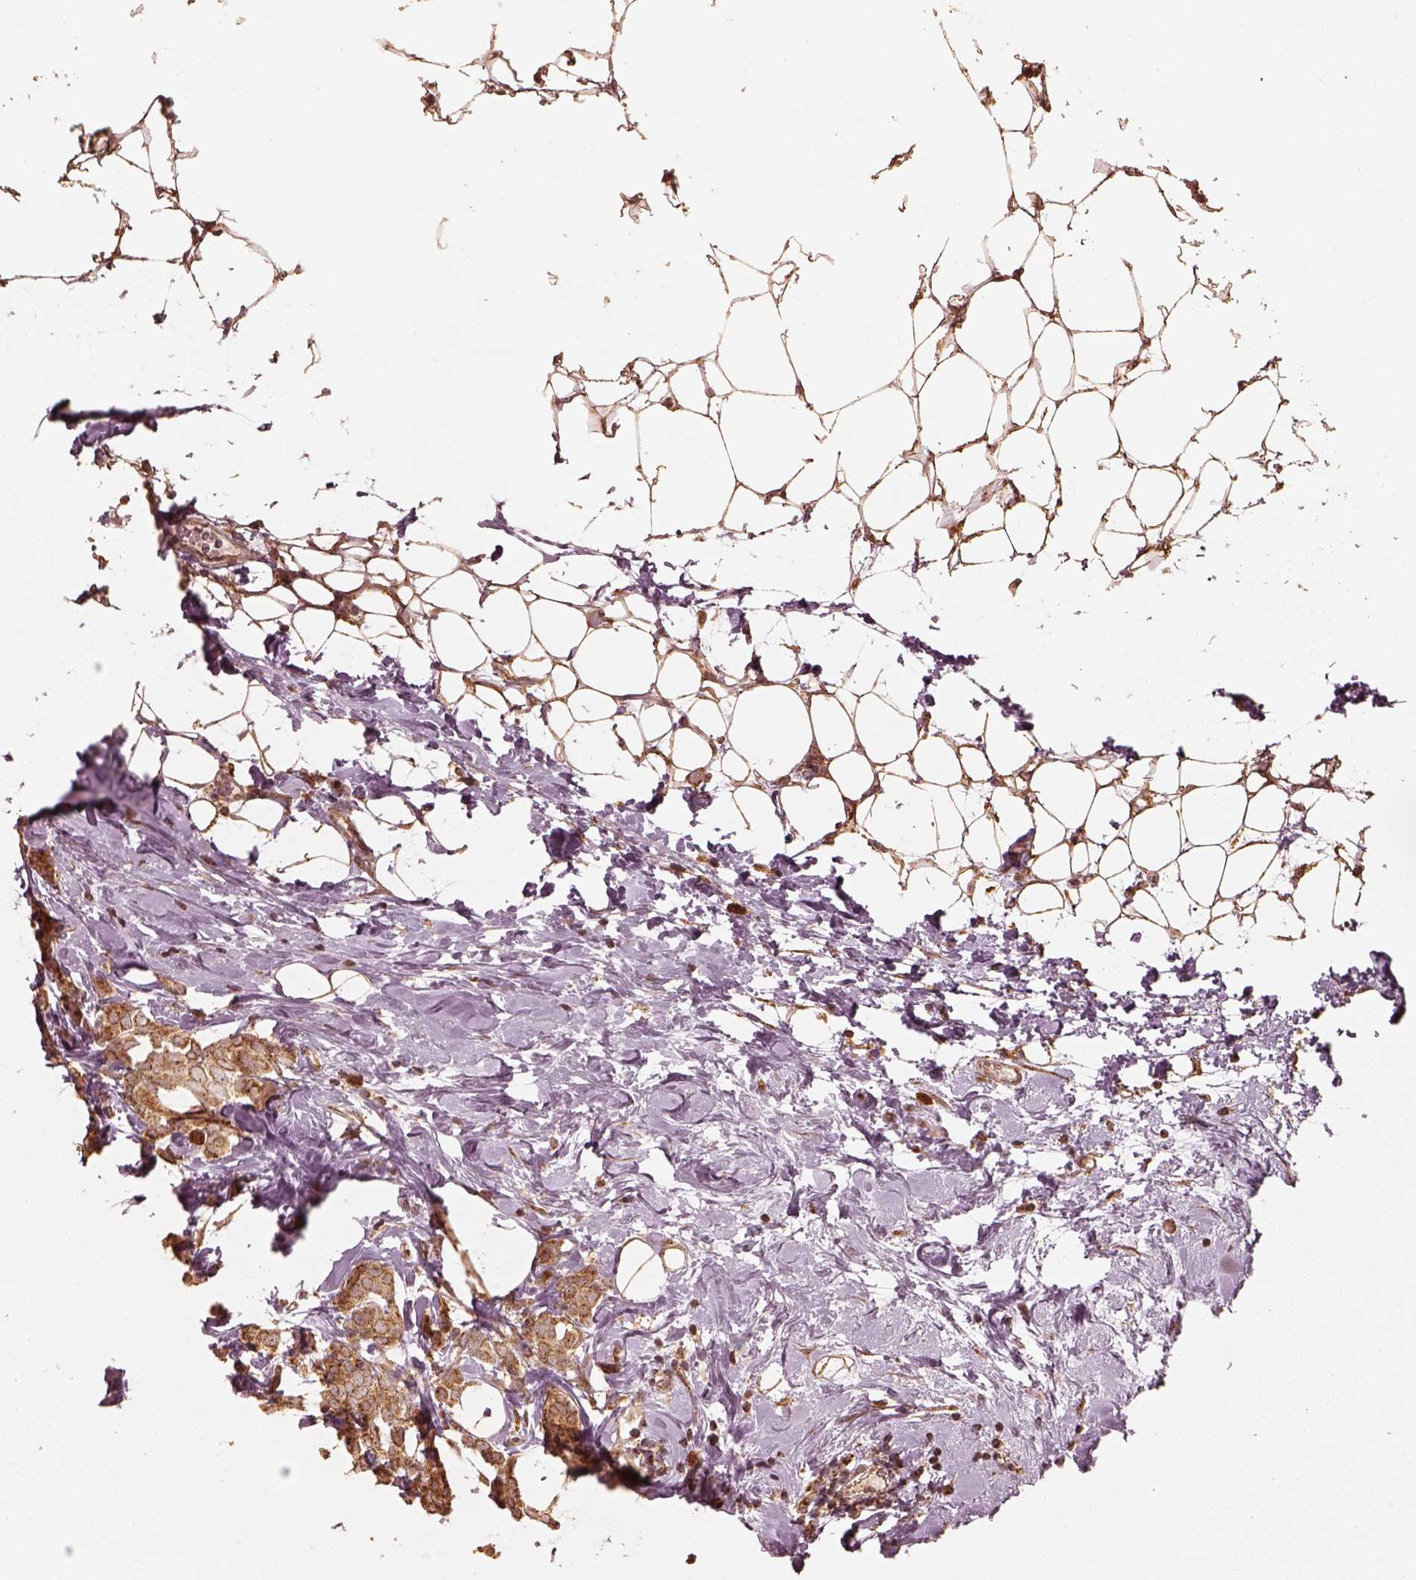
{"staining": {"intensity": "moderate", "quantity": ">75%", "location": "cytoplasmic/membranous"}, "tissue": "breast cancer", "cell_type": "Tumor cells", "image_type": "cancer", "snomed": [{"axis": "morphology", "description": "Lobular carcinoma"}, {"axis": "topography", "description": "Breast"}], "caption": "IHC staining of breast lobular carcinoma, which reveals medium levels of moderate cytoplasmic/membranous staining in approximately >75% of tumor cells indicating moderate cytoplasmic/membranous protein staining. The staining was performed using DAB (brown) for protein detection and nuclei were counterstained in hematoxylin (blue).", "gene": "DNAJC25", "patient": {"sex": "female", "age": 49}}